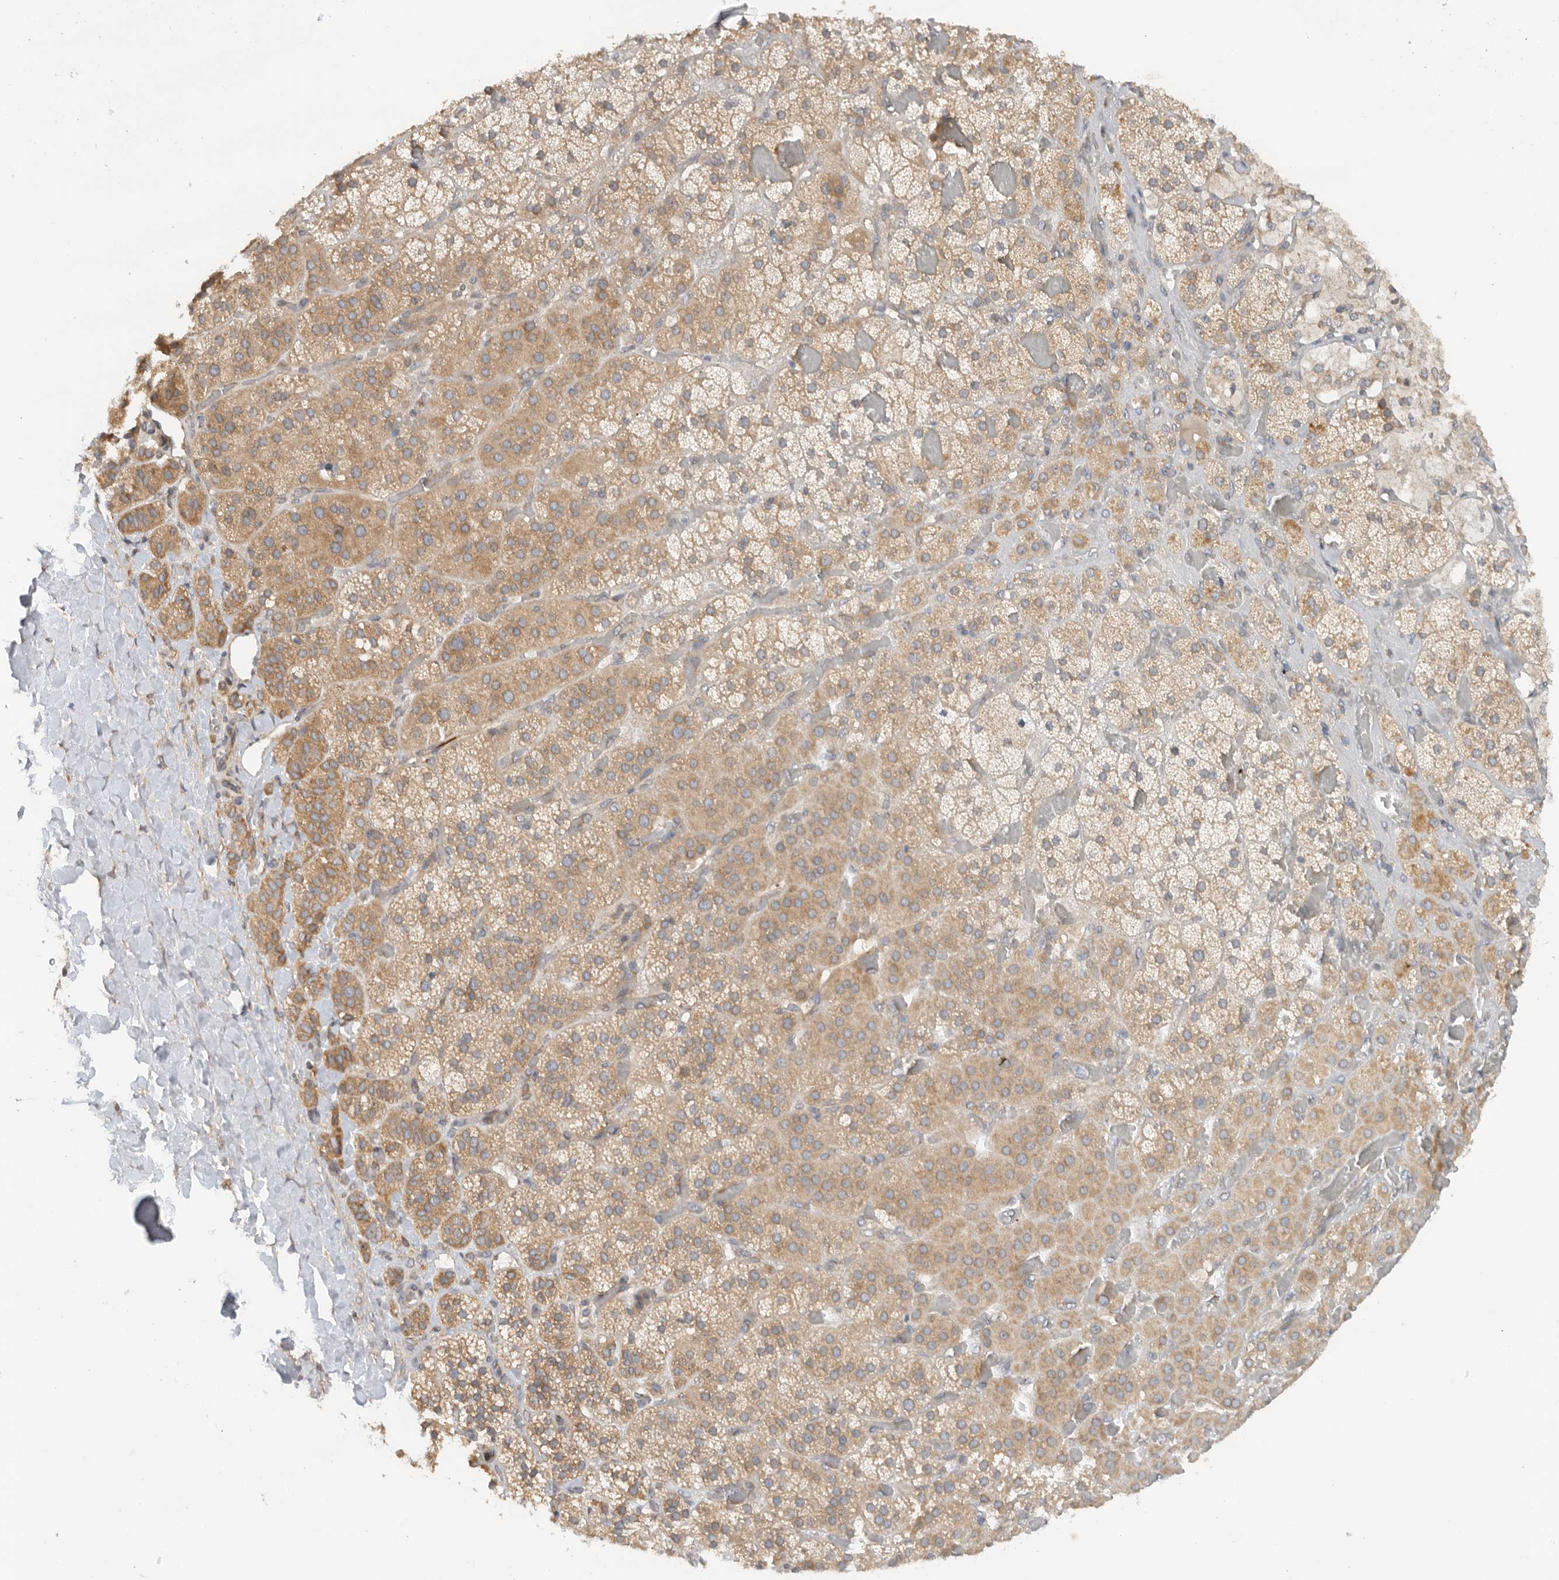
{"staining": {"intensity": "moderate", "quantity": "25%-75%", "location": "cytoplasmic/membranous"}, "tissue": "adrenal gland", "cell_type": "Glandular cells", "image_type": "normal", "snomed": [{"axis": "morphology", "description": "Normal tissue, NOS"}, {"axis": "topography", "description": "Adrenal gland"}], "caption": "Approximately 25%-75% of glandular cells in normal human adrenal gland reveal moderate cytoplasmic/membranous protein positivity as visualized by brown immunohistochemical staining.", "gene": "PUM1", "patient": {"sex": "male", "age": 57}}